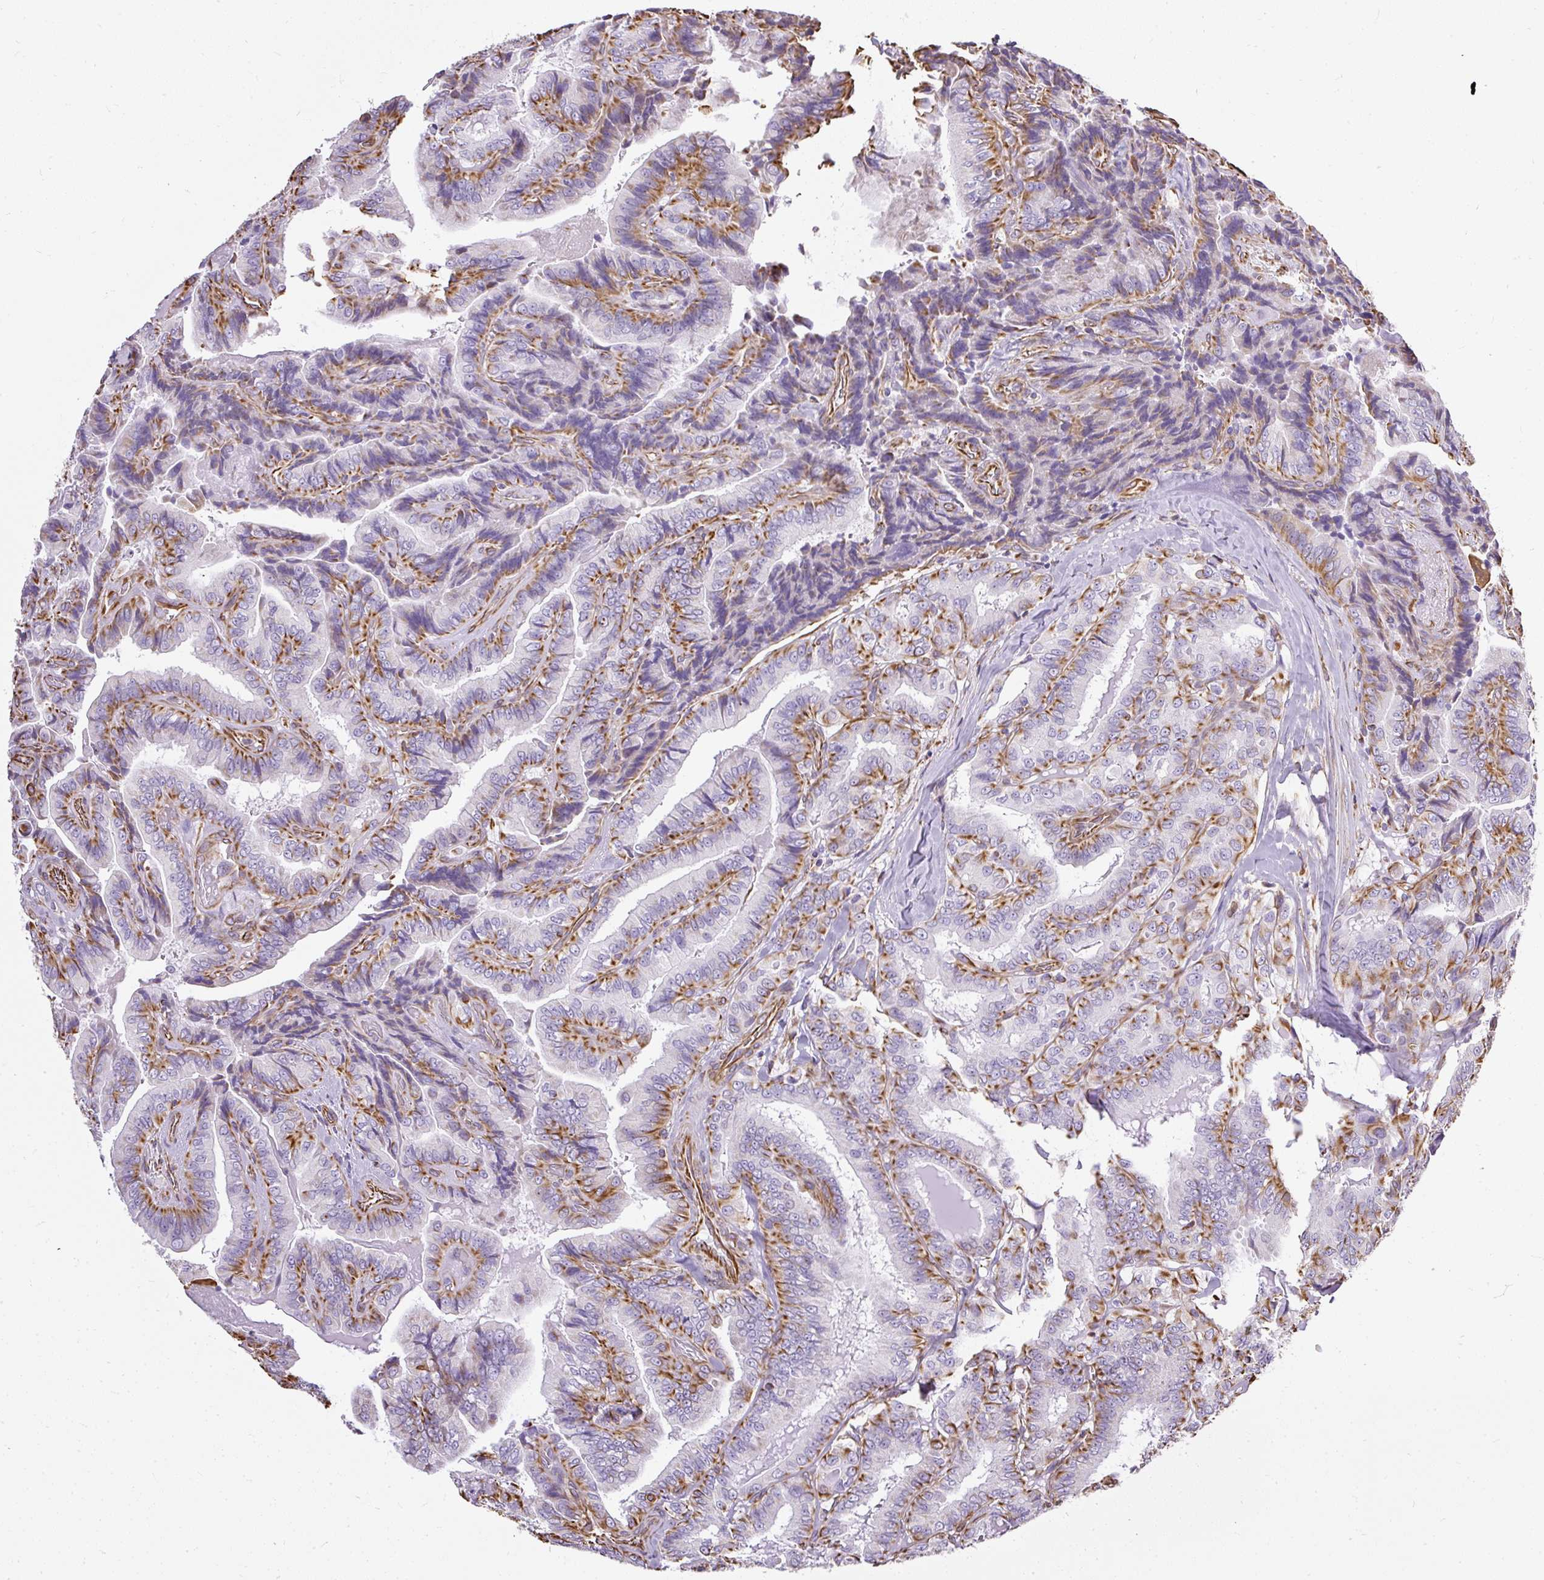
{"staining": {"intensity": "moderate", "quantity": "25%-75%", "location": "cytoplasmic/membranous"}, "tissue": "thyroid cancer", "cell_type": "Tumor cells", "image_type": "cancer", "snomed": [{"axis": "morphology", "description": "Papillary adenocarcinoma, NOS"}, {"axis": "topography", "description": "Thyroid gland"}], "caption": "Thyroid cancer tissue reveals moderate cytoplasmic/membranous positivity in about 25%-75% of tumor cells", "gene": "PLS1", "patient": {"sex": "male", "age": 61}}